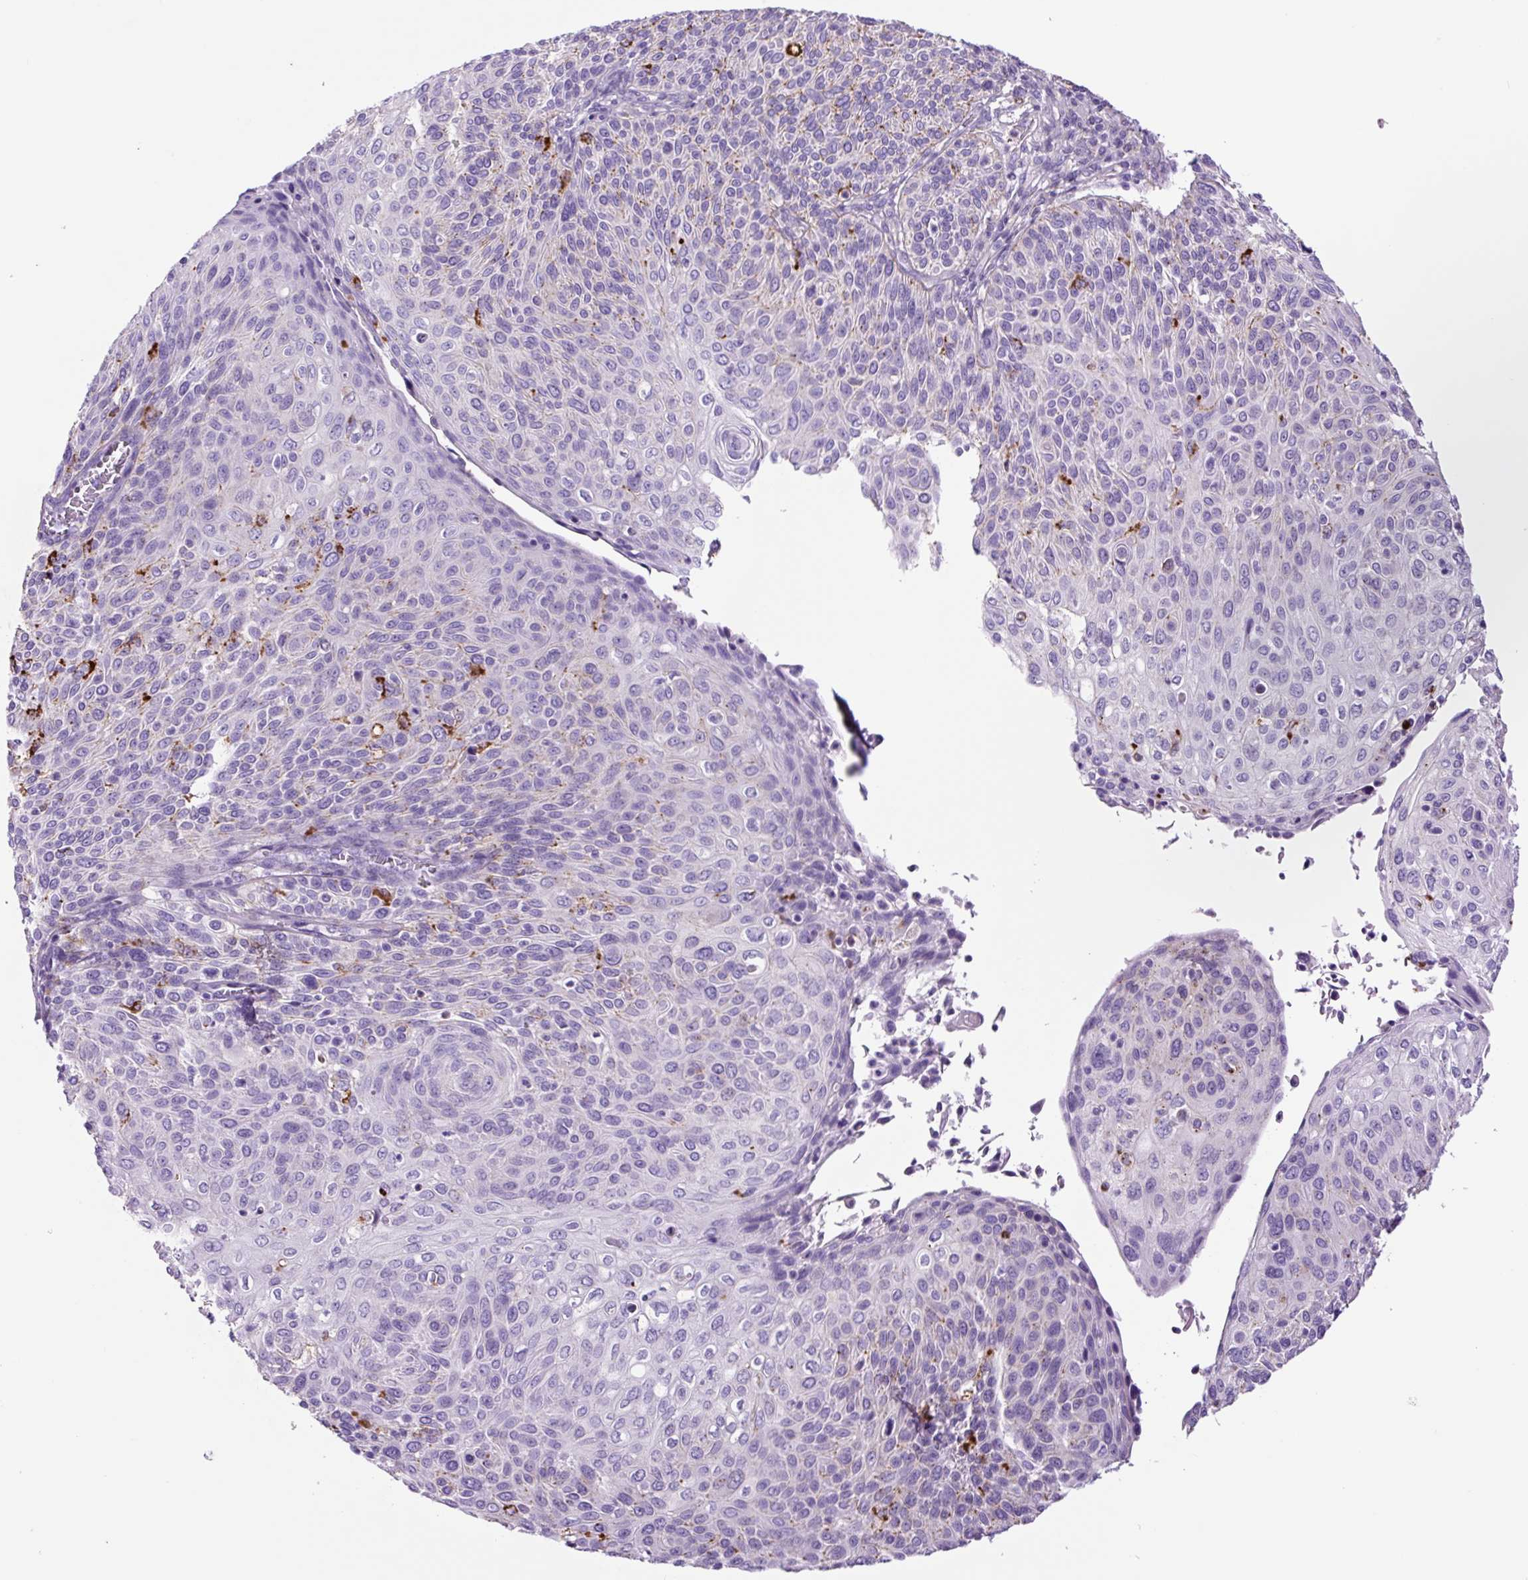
{"staining": {"intensity": "negative", "quantity": "none", "location": "none"}, "tissue": "cervical cancer", "cell_type": "Tumor cells", "image_type": "cancer", "snomed": [{"axis": "morphology", "description": "Squamous cell carcinoma, NOS"}, {"axis": "topography", "description": "Cervix"}], "caption": "Photomicrograph shows no protein staining in tumor cells of cervical squamous cell carcinoma tissue.", "gene": "LCN10", "patient": {"sex": "female", "age": 31}}